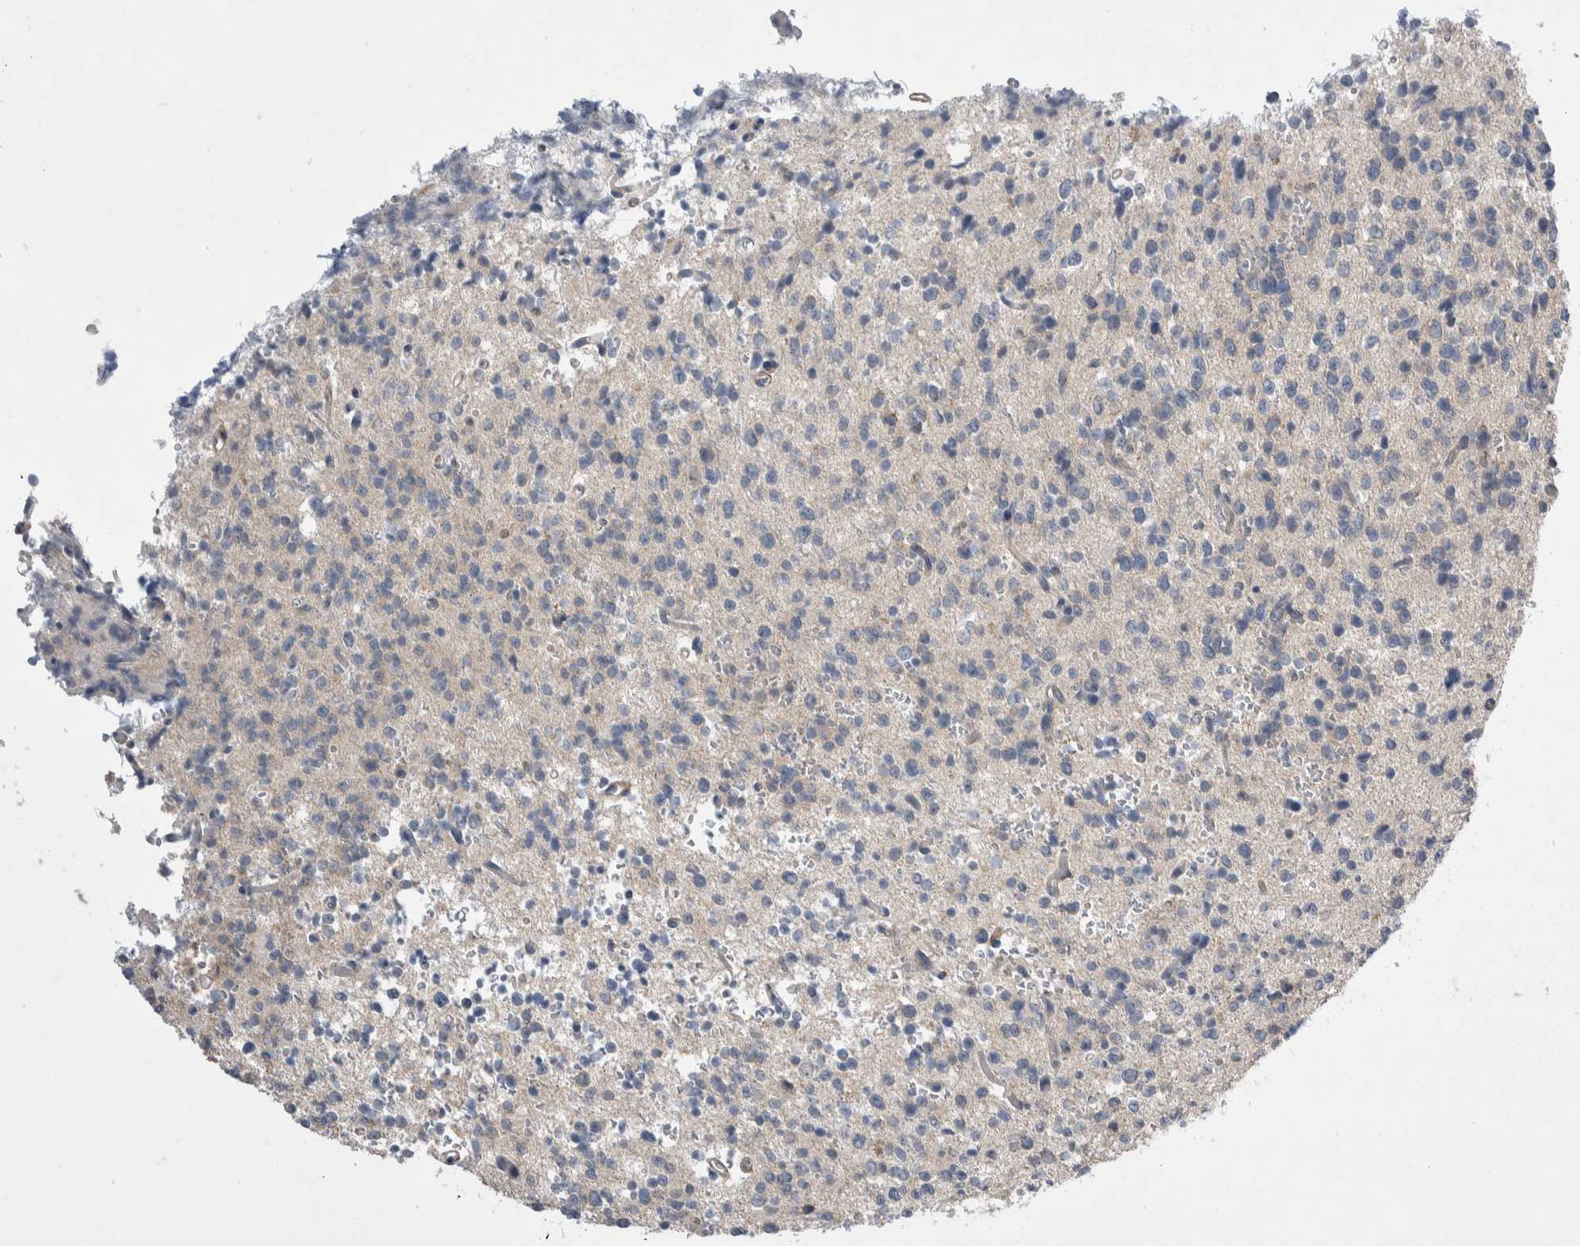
{"staining": {"intensity": "negative", "quantity": "none", "location": "none"}, "tissue": "glioma", "cell_type": "Tumor cells", "image_type": "cancer", "snomed": [{"axis": "morphology", "description": "Glioma, malignant, High grade"}, {"axis": "topography", "description": "Brain"}], "caption": "High-grade glioma (malignant) was stained to show a protein in brown. There is no significant expression in tumor cells.", "gene": "CEP131", "patient": {"sex": "female", "age": 62}}